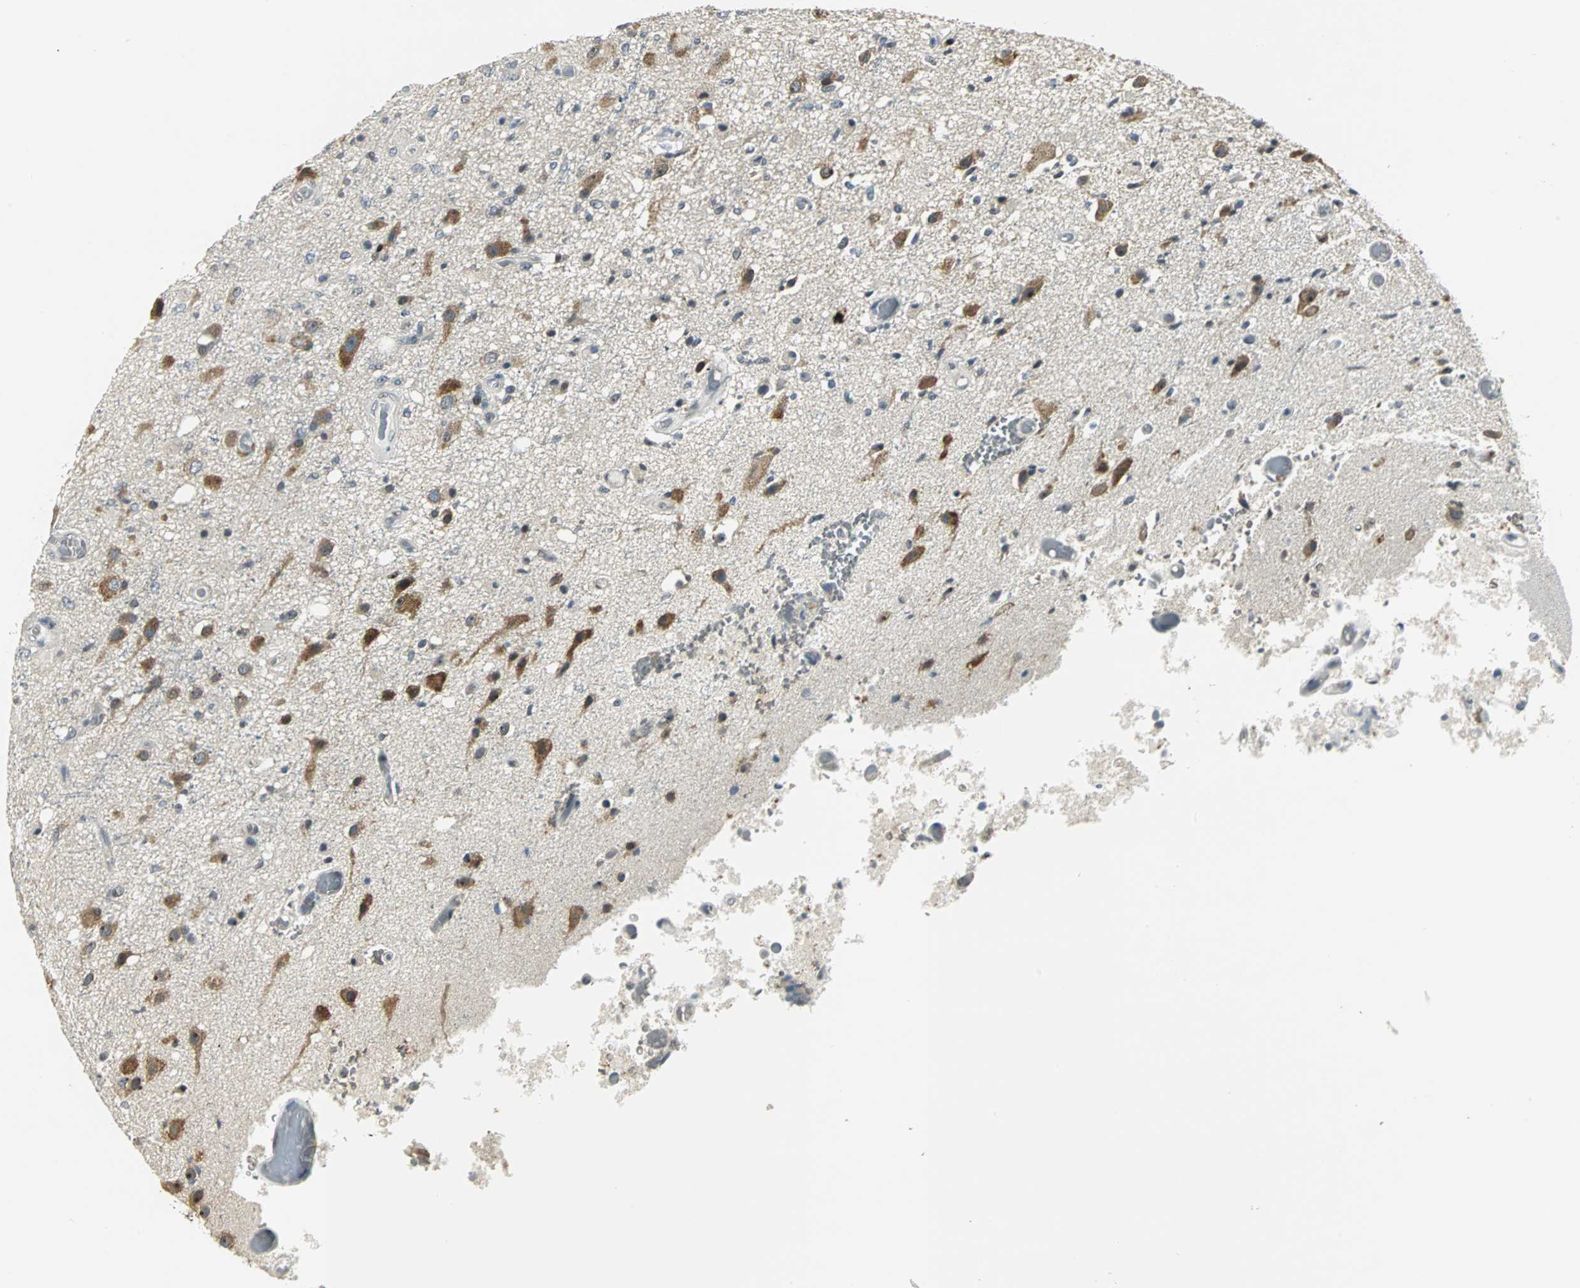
{"staining": {"intensity": "weak", "quantity": "25%-75%", "location": "cytoplasmic/membranous"}, "tissue": "glioma", "cell_type": "Tumor cells", "image_type": "cancer", "snomed": [{"axis": "morphology", "description": "Normal tissue, NOS"}, {"axis": "morphology", "description": "Glioma, malignant, High grade"}, {"axis": "topography", "description": "Cerebral cortex"}], "caption": "About 25%-75% of tumor cells in glioma demonstrate weak cytoplasmic/membranous protein positivity as visualized by brown immunohistochemical staining.", "gene": "CCT5", "patient": {"sex": "male", "age": 77}}